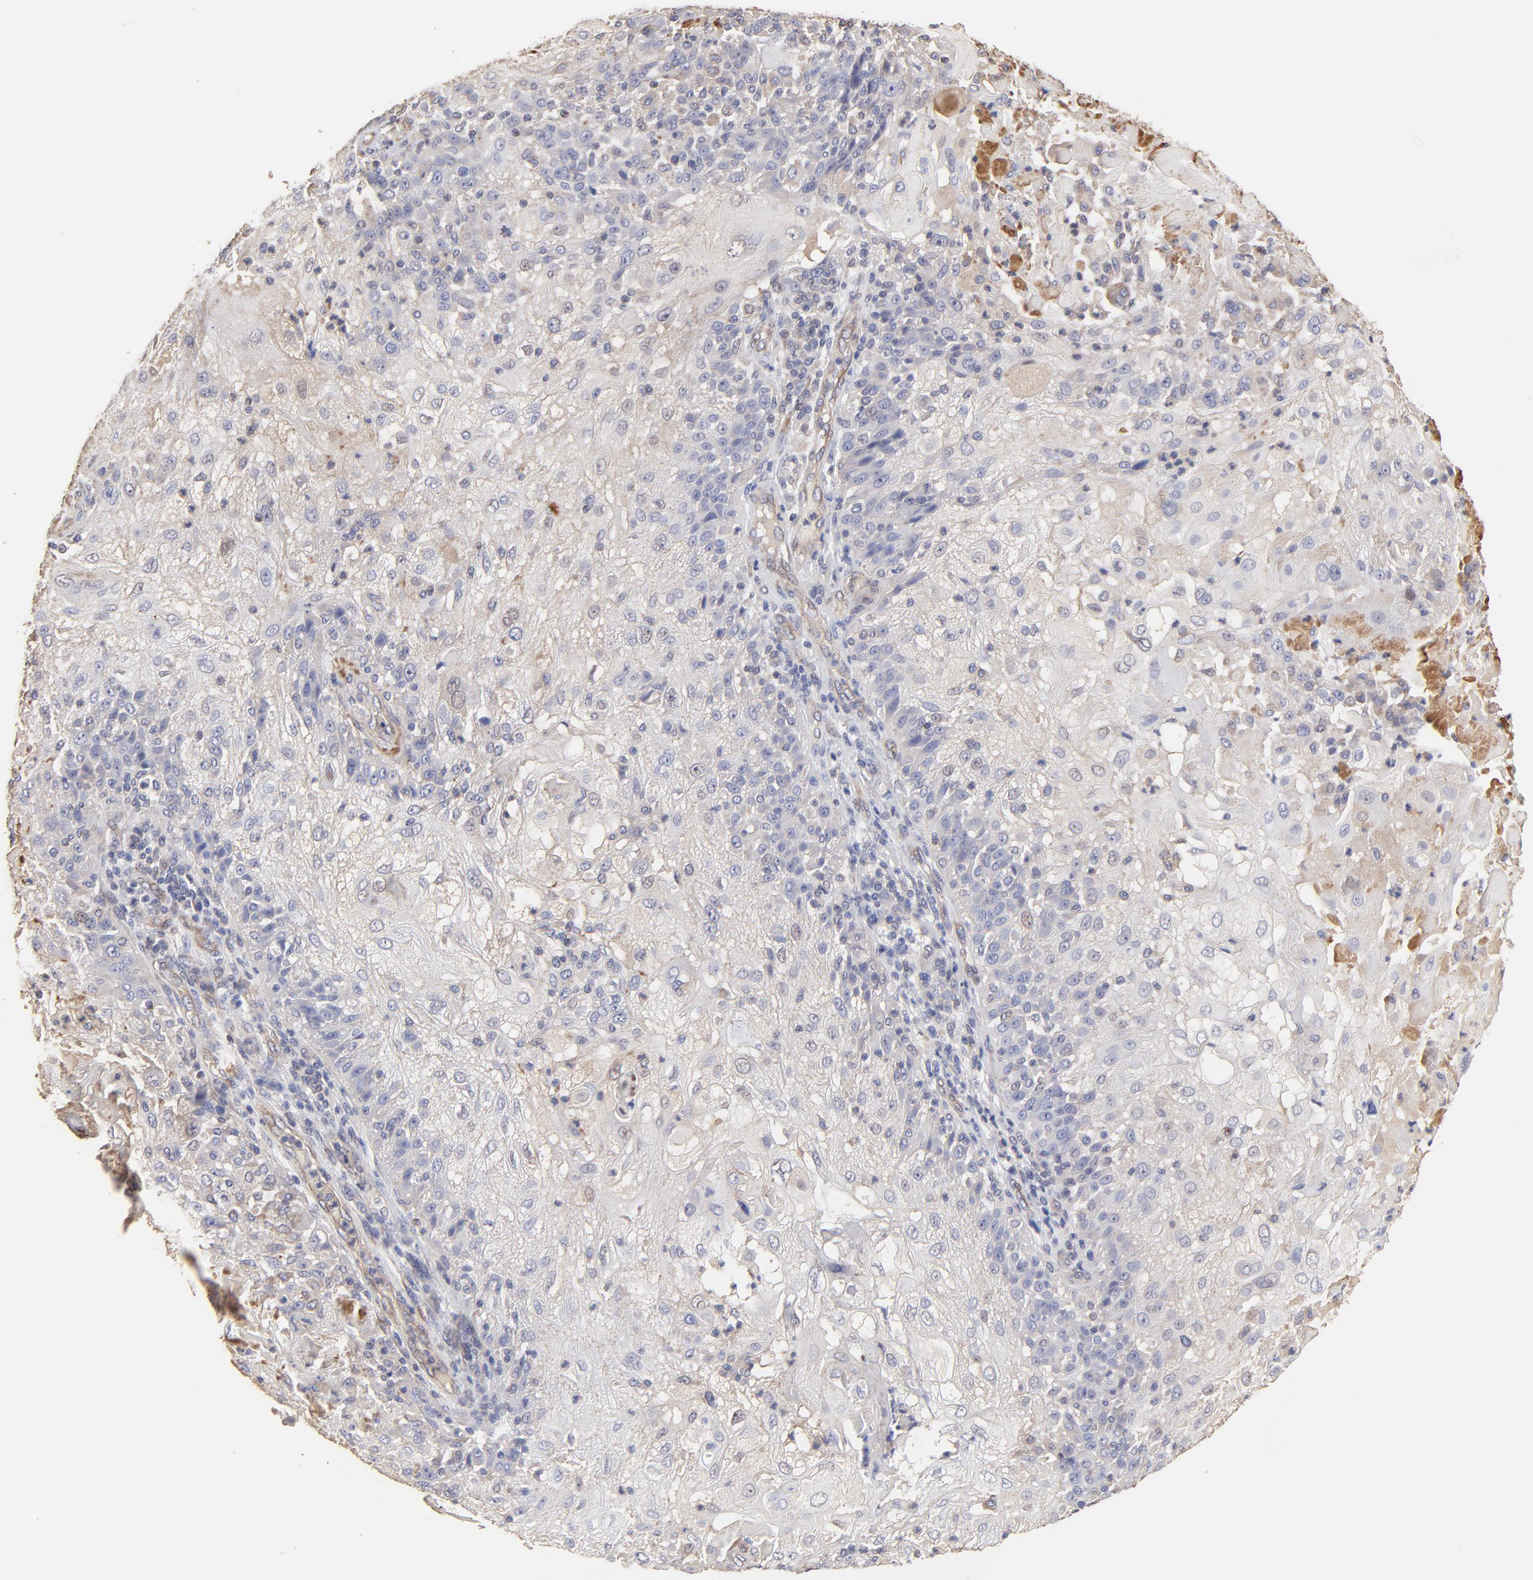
{"staining": {"intensity": "weak", "quantity": "<25%", "location": "cytoplasmic/membranous"}, "tissue": "skin cancer", "cell_type": "Tumor cells", "image_type": "cancer", "snomed": [{"axis": "morphology", "description": "Normal tissue, NOS"}, {"axis": "morphology", "description": "Squamous cell carcinoma, NOS"}, {"axis": "topography", "description": "Skin"}], "caption": "Photomicrograph shows no significant protein positivity in tumor cells of skin cancer.", "gene": "LRCH2", "patient": {"sex": "female", "age": 83}}